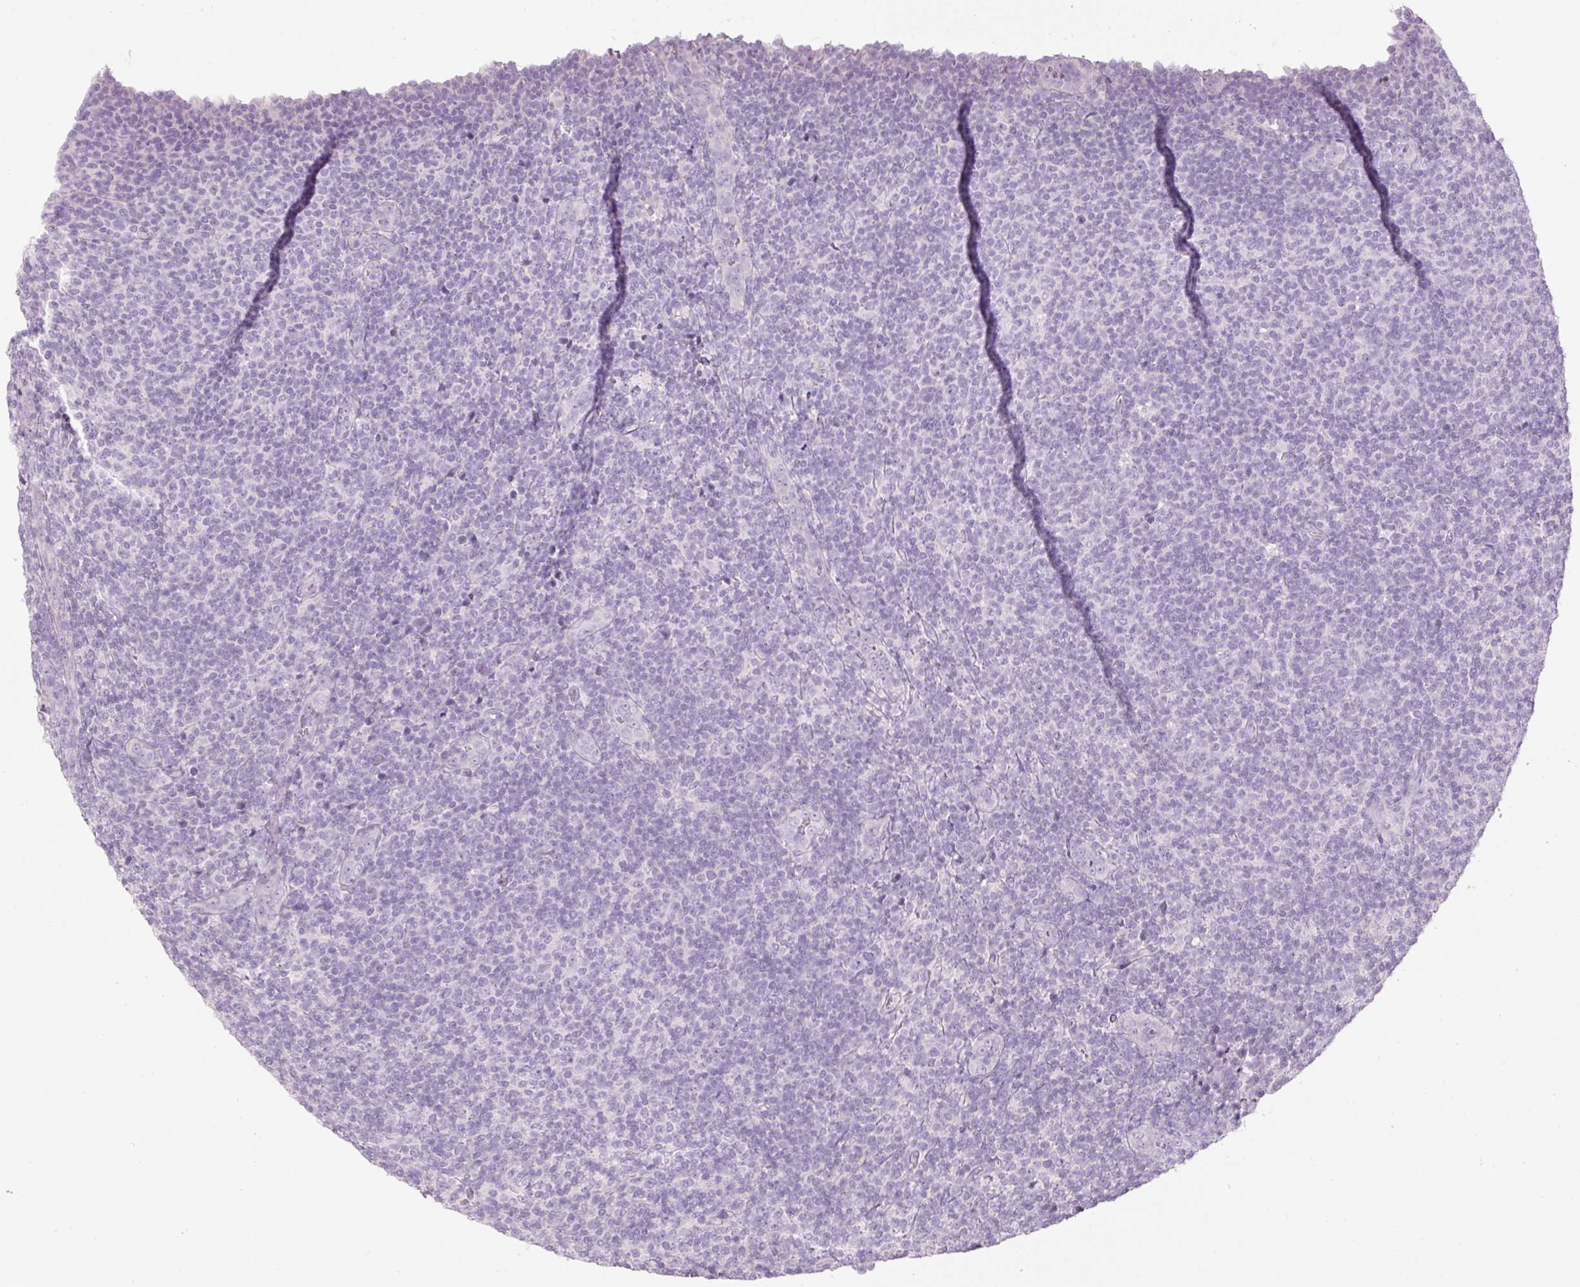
{"staining": {"intensity": "negative", "quantity": "none", "location": "none"}, "tissue": "lymphoma", "cell_type": "Tumor cells", "image_type": "cancer", "snomed": [{"axis": "morphology", "description": "Malignant lymphoma, non-Hodgkin's type, Low grade"}, {"axis": "topography", "description": "Lymph node"}], "caption": "Tumor cells show no significant positivity in lymphoma.", "gene": "CMA1", "patient": {"sex": "male", "age": 66}}